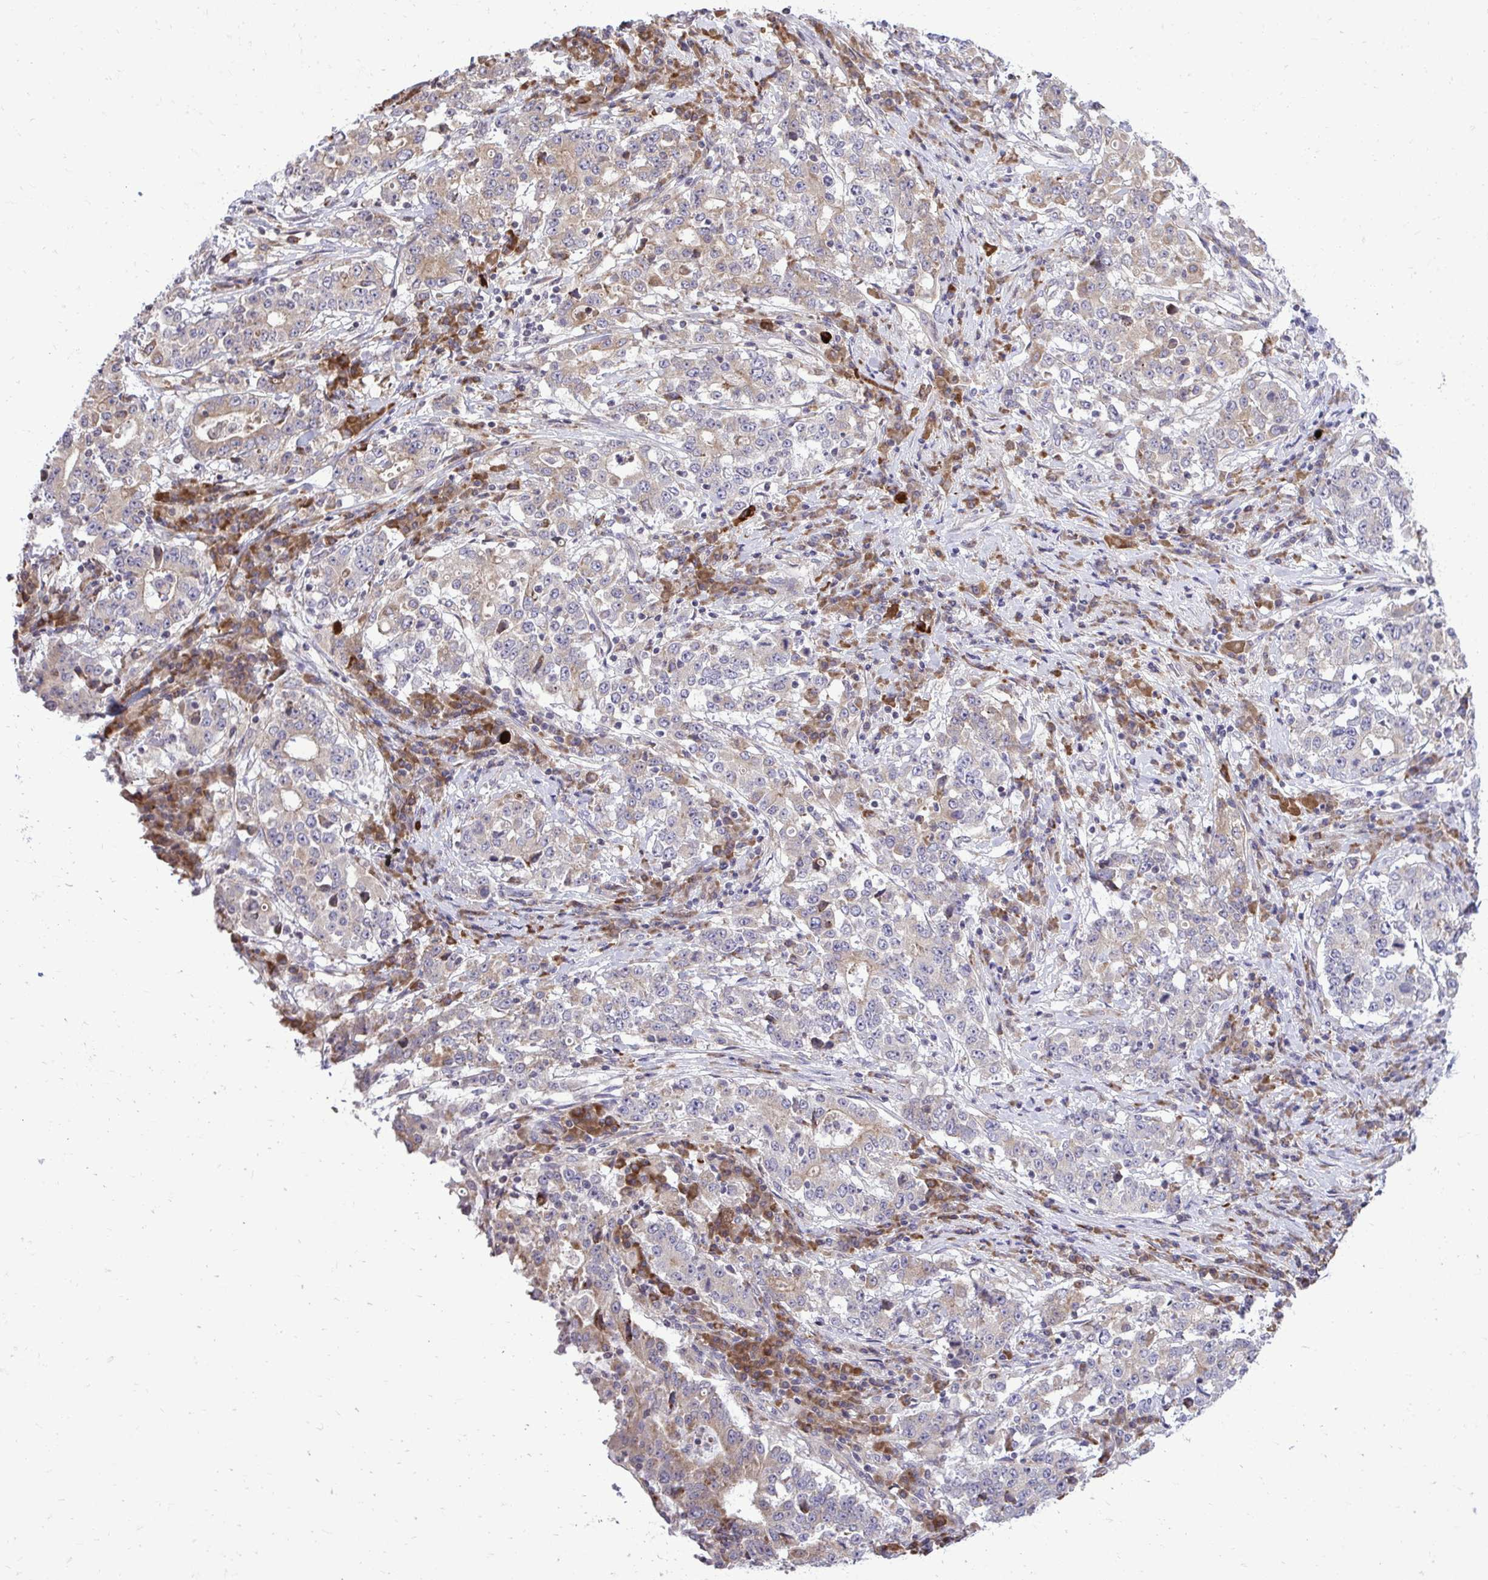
{"staining": {"intensity": "weak", "quantity": "25%-75%", "location": "cytoplasmic/membranous"}, "tissue": "stomach cancer", "cell_type": "Tumor cells", "image_type": "cancer", "snomed": [{"axis": "morphology", "description": "Adenocarcinoma, NOS"}, {"axis": "topography", "description": "Stomach"}], "caption": "The image shows immunohistochemical staining of stomach cancer. There is weak cytoplasmic/membranous positivity is seen in approximately 25%-75% of tumor cells.", "gene": "METTL9", "patient": {"sex": "male", "age": 59}}